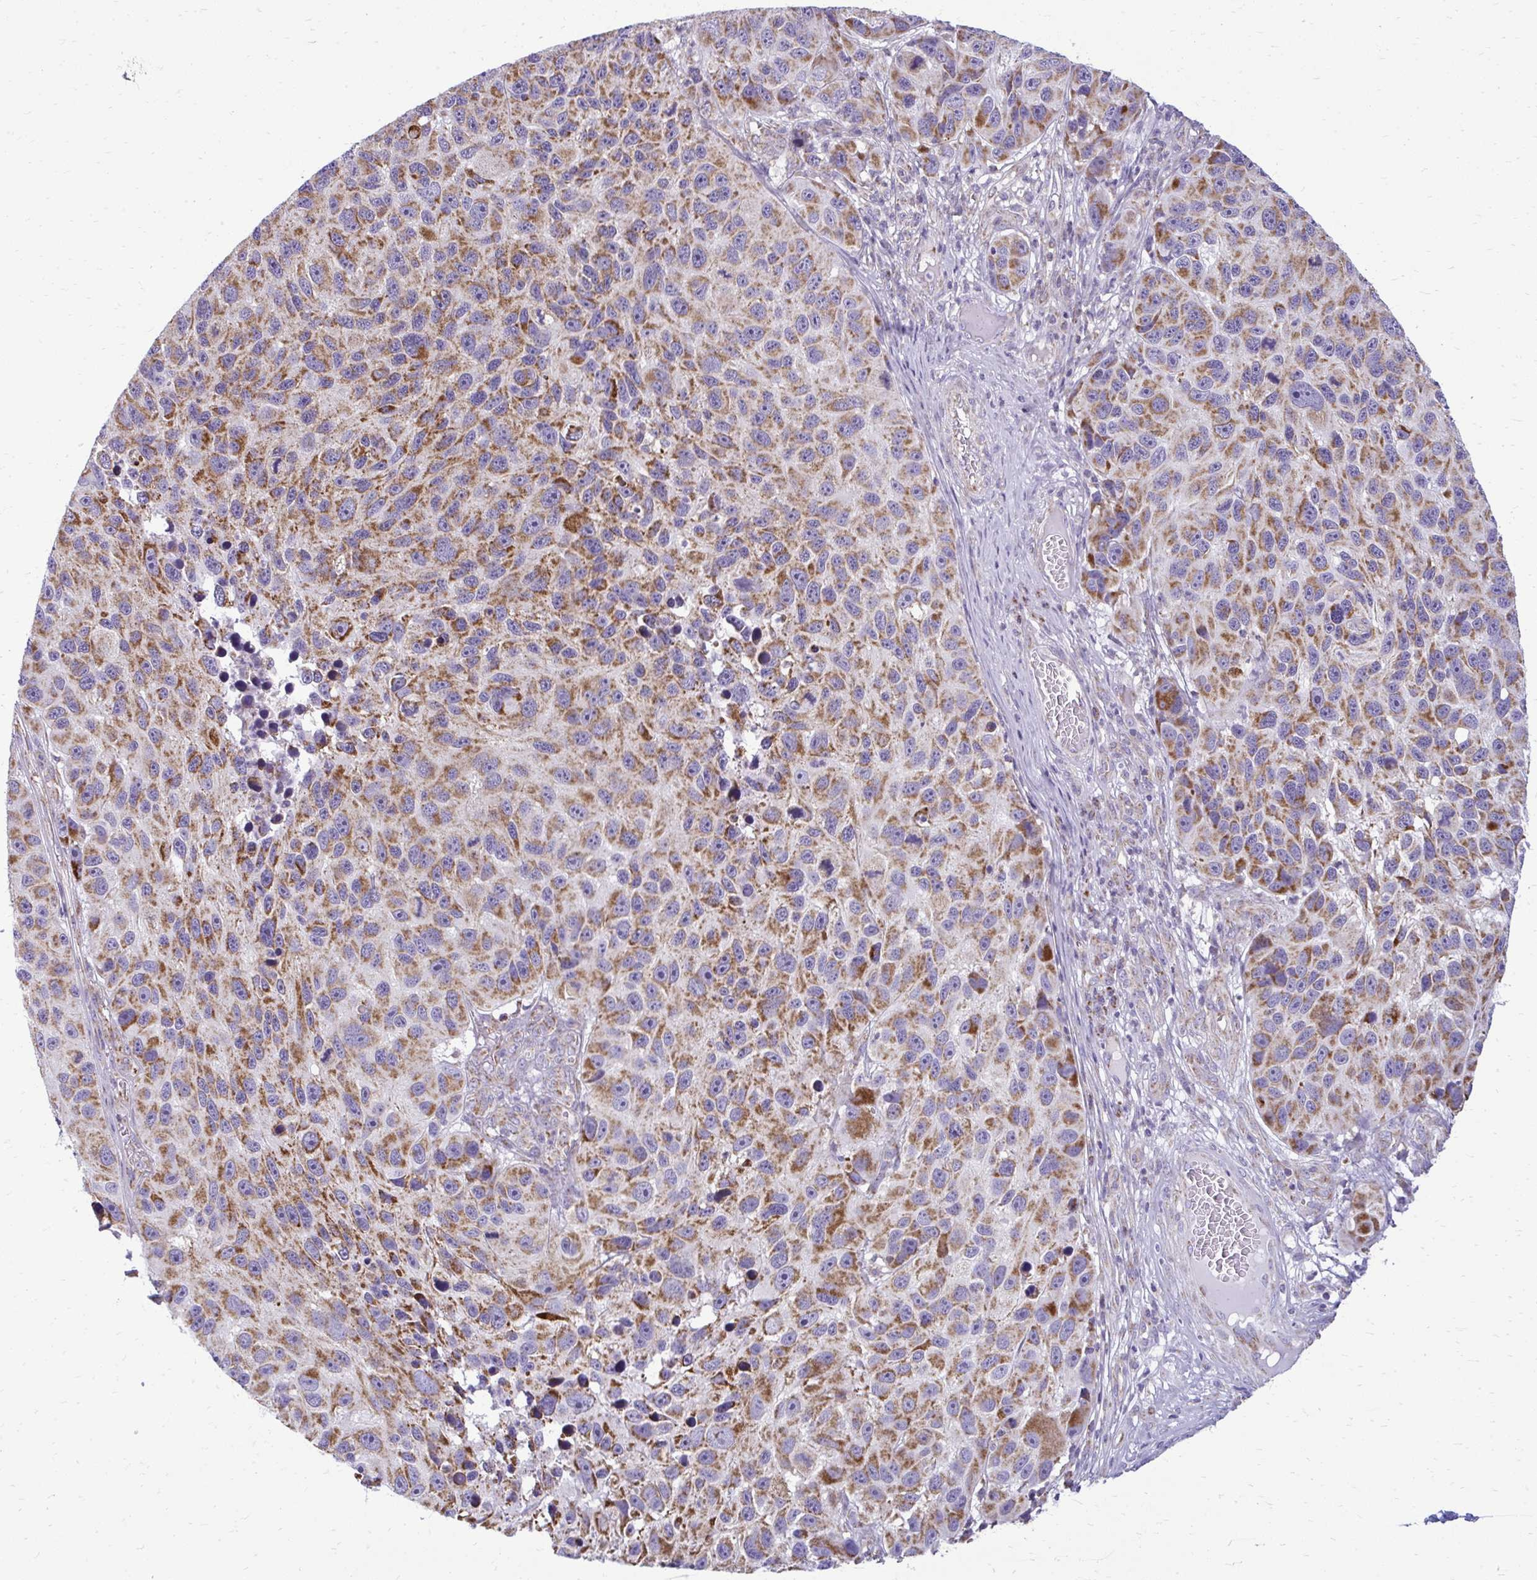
{"staining": {"intensity": "strong", "quantity": ">75%", "location": "cytoplasmic/membranous"}, "tissue": "melanoma", "cell_type": "Tumor cells", "image_type": "cancer", "snomed": [{"axis": "morphology", "description": "Malignant melanoma, NOS"}, {"axis": "topography", "description": "Skin"}], "caption": "A high-resolution micrograph shows IHC staining of malignant melanoma, which reveals strong cytoplasmic/membranous positivity in approximately >75% of tumor cells.", "gene": "IFIT1", "patient": {"sex": "male", "age": 53}}